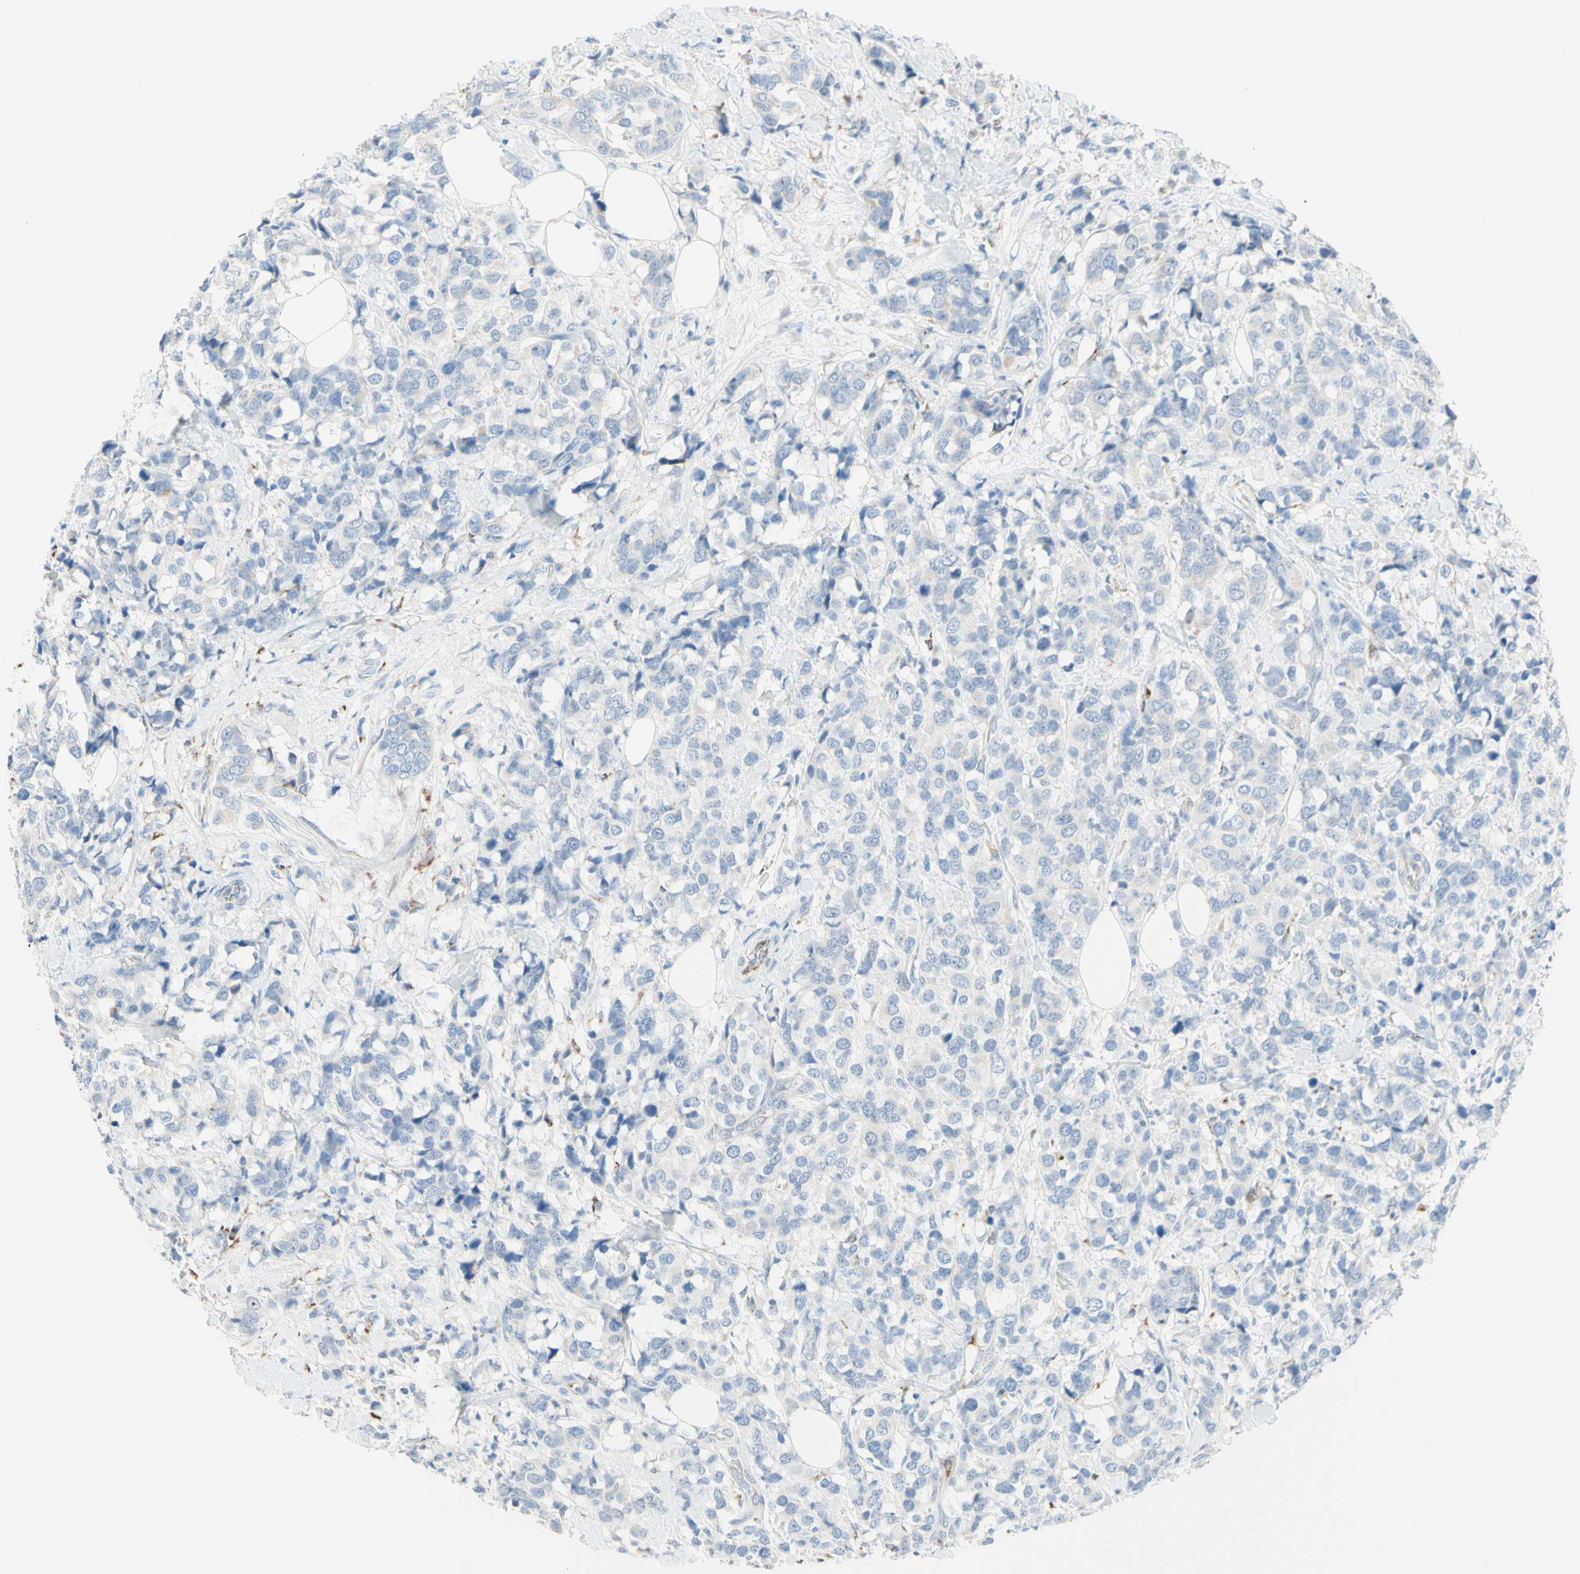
{"staining": {"intensity": "negative", "quantity": "none", "location": "none"}, "tissue": "breast cancer", "cell_type": "Tumor cells", "image_type": "cancer", "snomed": [{"axis": "morphology", "description": "Lobular carcinoma"}, {"axis": "topography", "description": "Breast"}], "caption": "This is an immunohistochemistry (IHC) micrograph of human lobular carcinoma (breast). There is no staining in tumor cells.", "gene": "CYSLTR1", "patient": {"sex": "female", "age": 59}}